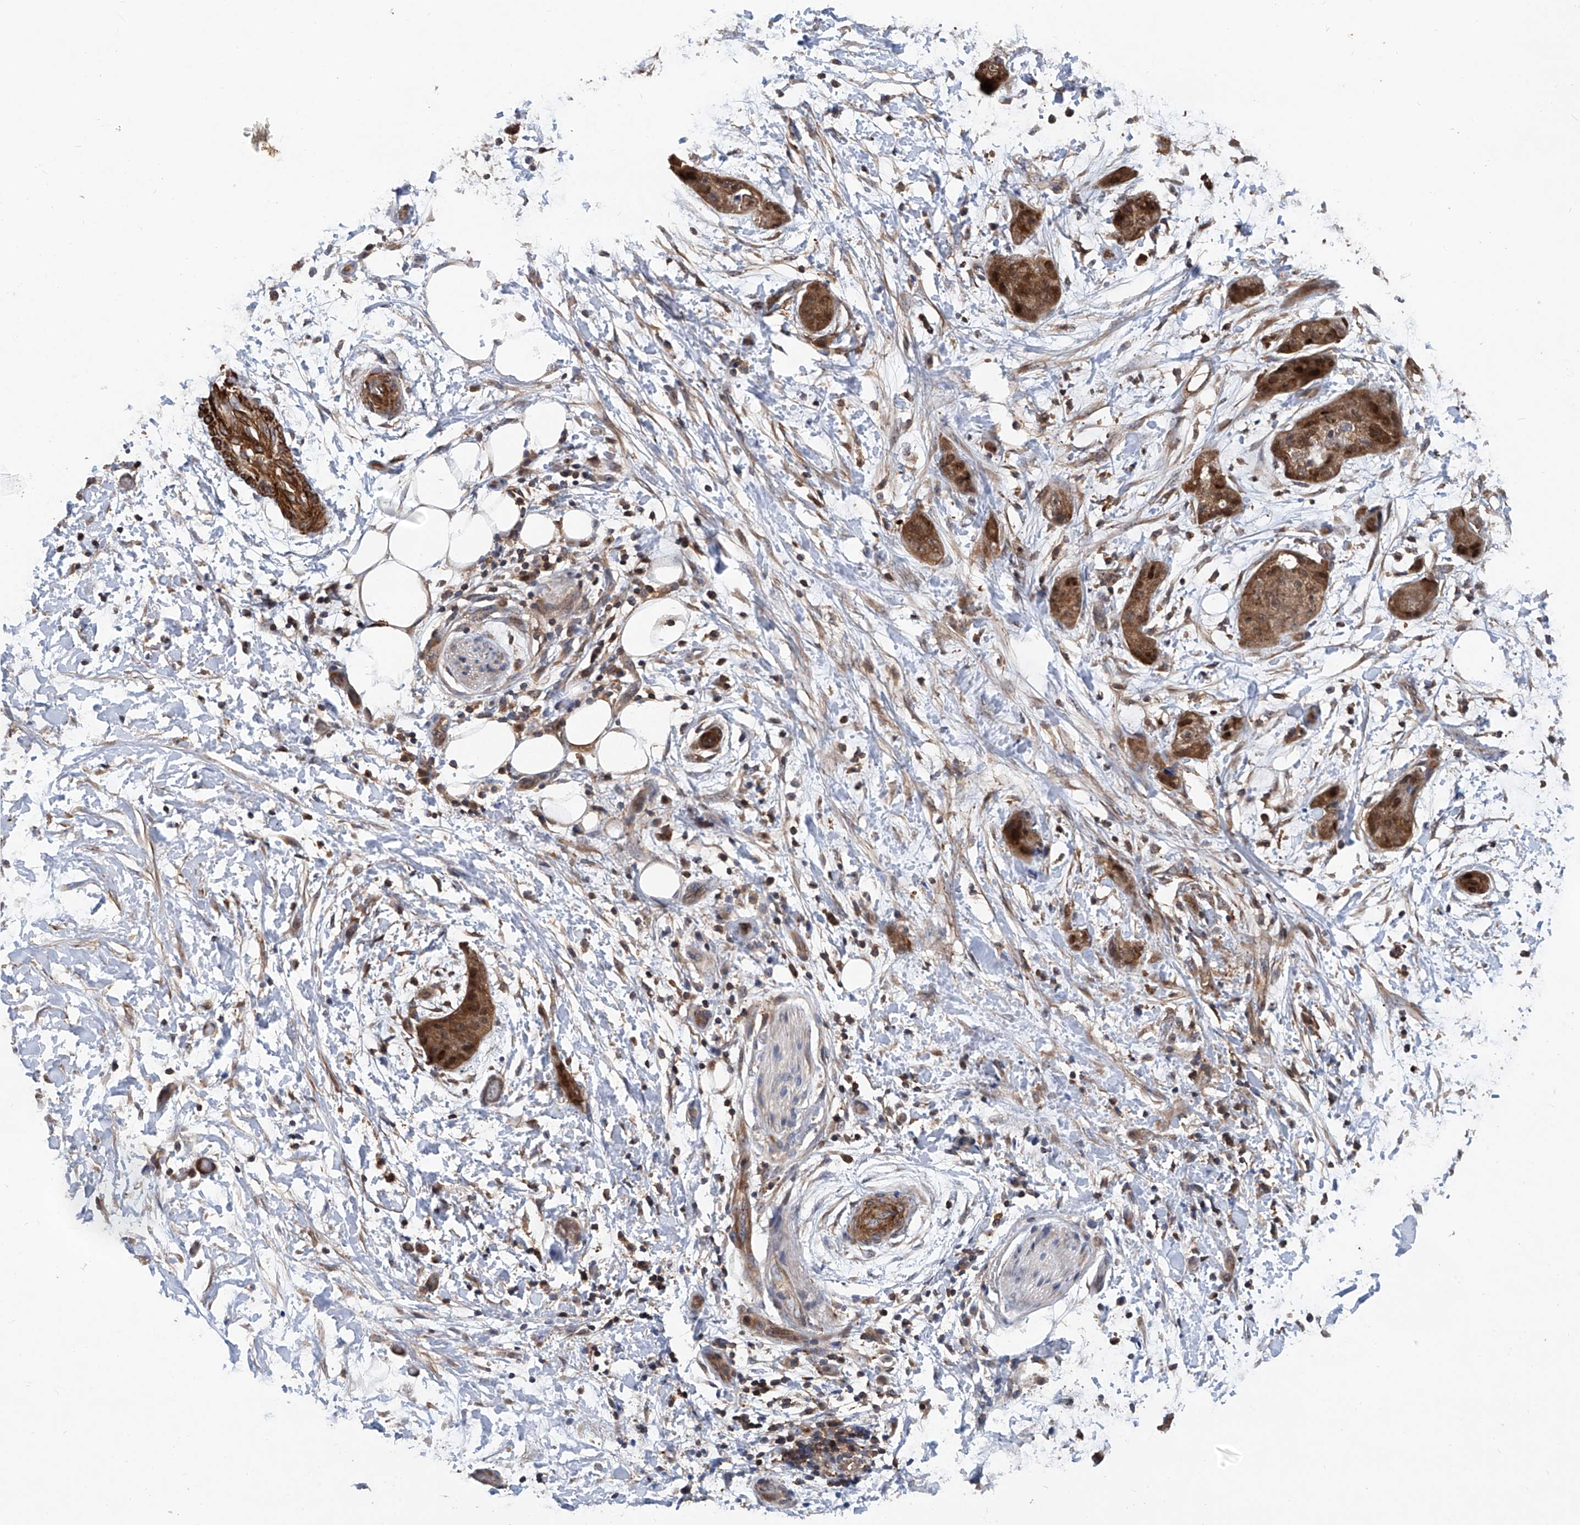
{"staining": {"intensity": "moderate", "quantity": ">75%", "location": "cytoplasmic/membranous,nuclear"}, "tissue": "pancreatic cancer", "cell_type": "Tumor cells", "image_type": "cancer", "snomed": [{"axis": "morphology", "description": "Adenocarcinoma, NOS"}, {"axis": "topography", "description": "Pancreas"}], "caption": "IHC (DAB) staining of human adenocarcinoma (pancreatic) exhibits moderate cytoplasmic/membranous and nuclear protein expression in about >75% of tumor cells.", "gene": "NT5C3A", "patient": {"sex": "female", "age": 78}}